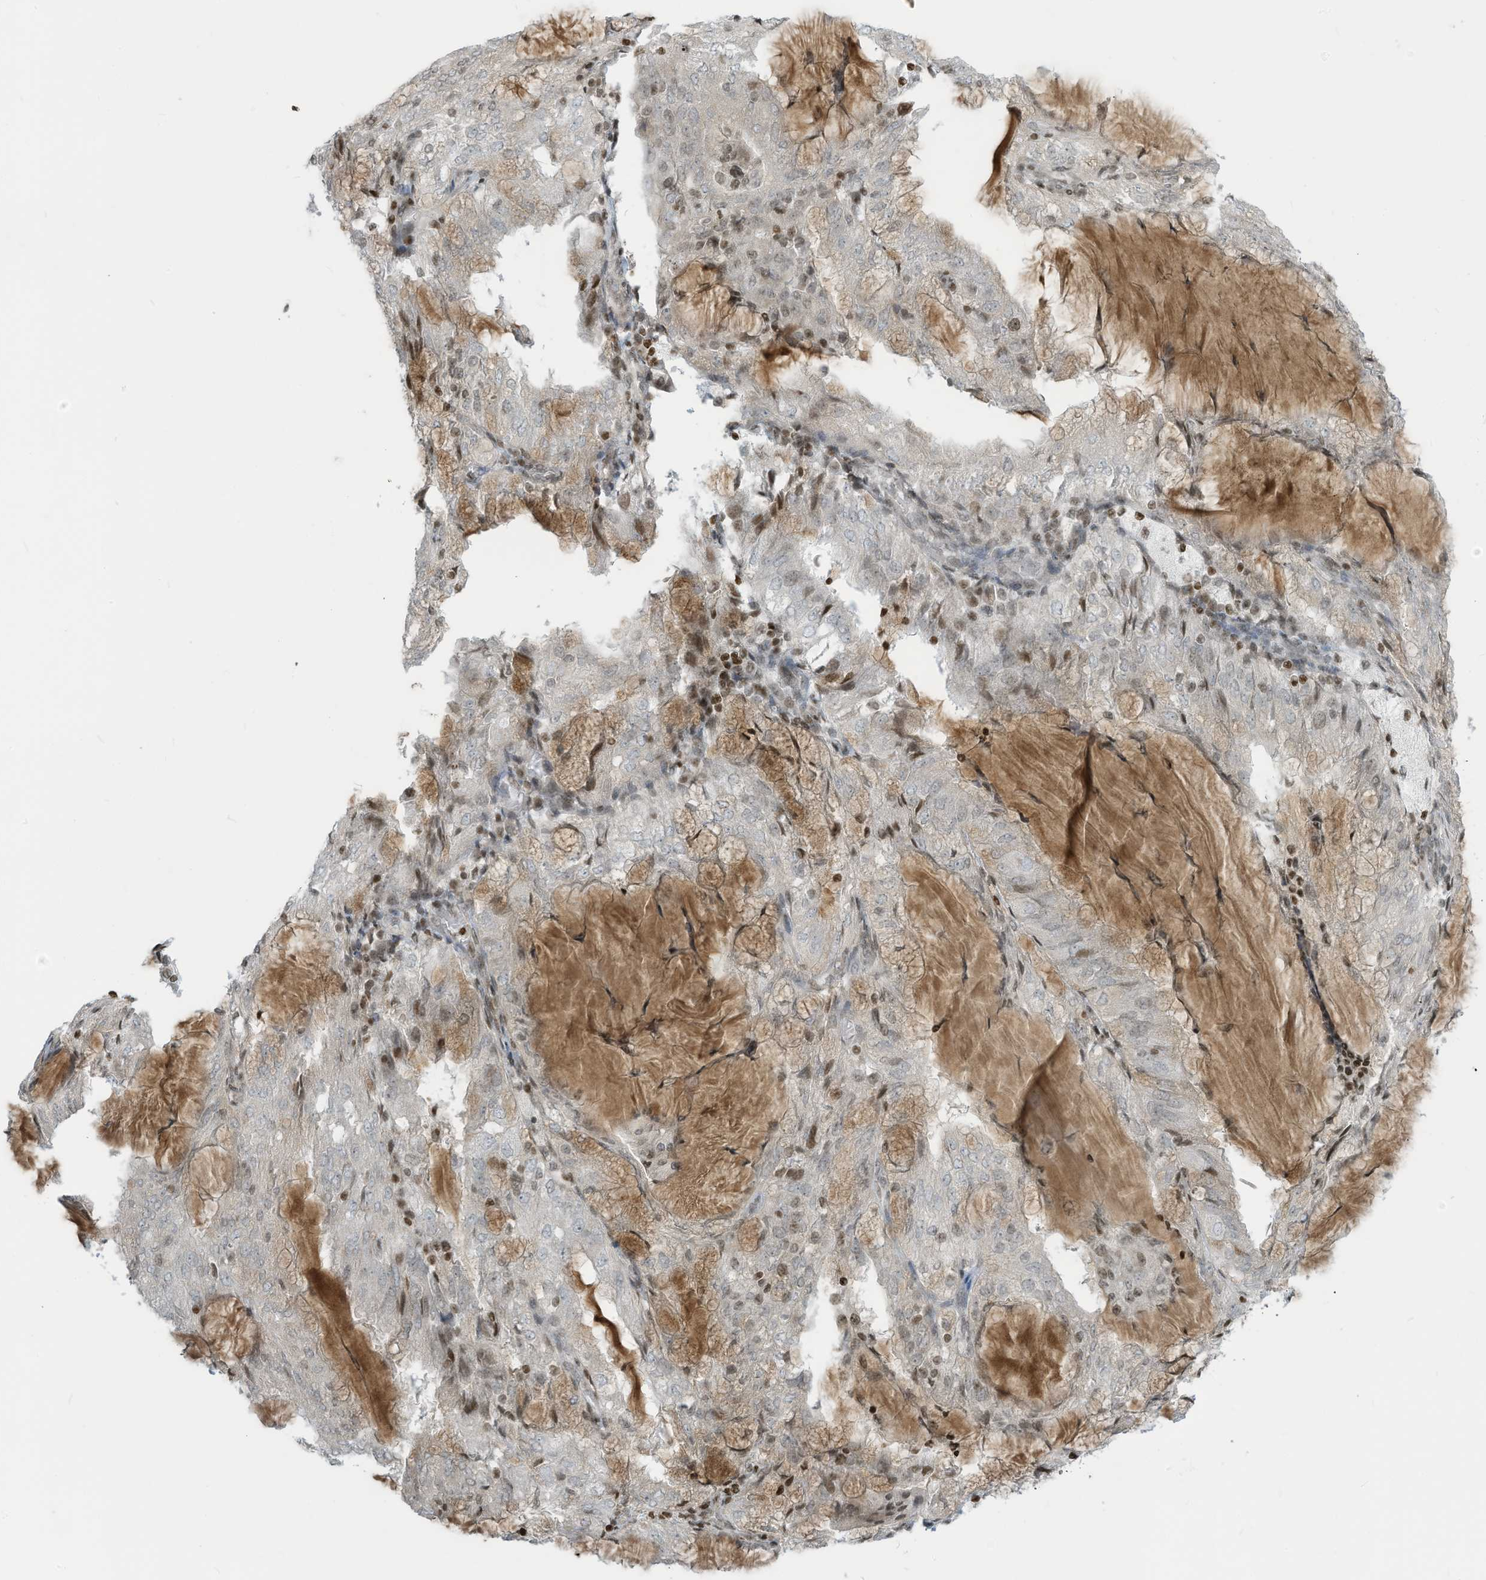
{"staining": {"intensity": "weak", "quantity": "<25%", "location": "nuclear"}, "tissue": "endometrial cancer", "cell_type": "Tumor cells", "image_type": "cancer", "snomed": [{"axis": "morphology", "description": "Adenocarcinoma, NOS"}, {"axis": "topography", "description": "Endometrium"}], "caption": "The image reveals no staining of tumor cells in endometrial cancer.", "gene": "ADI1", "patient": {"sex": "female", "age": 81}}